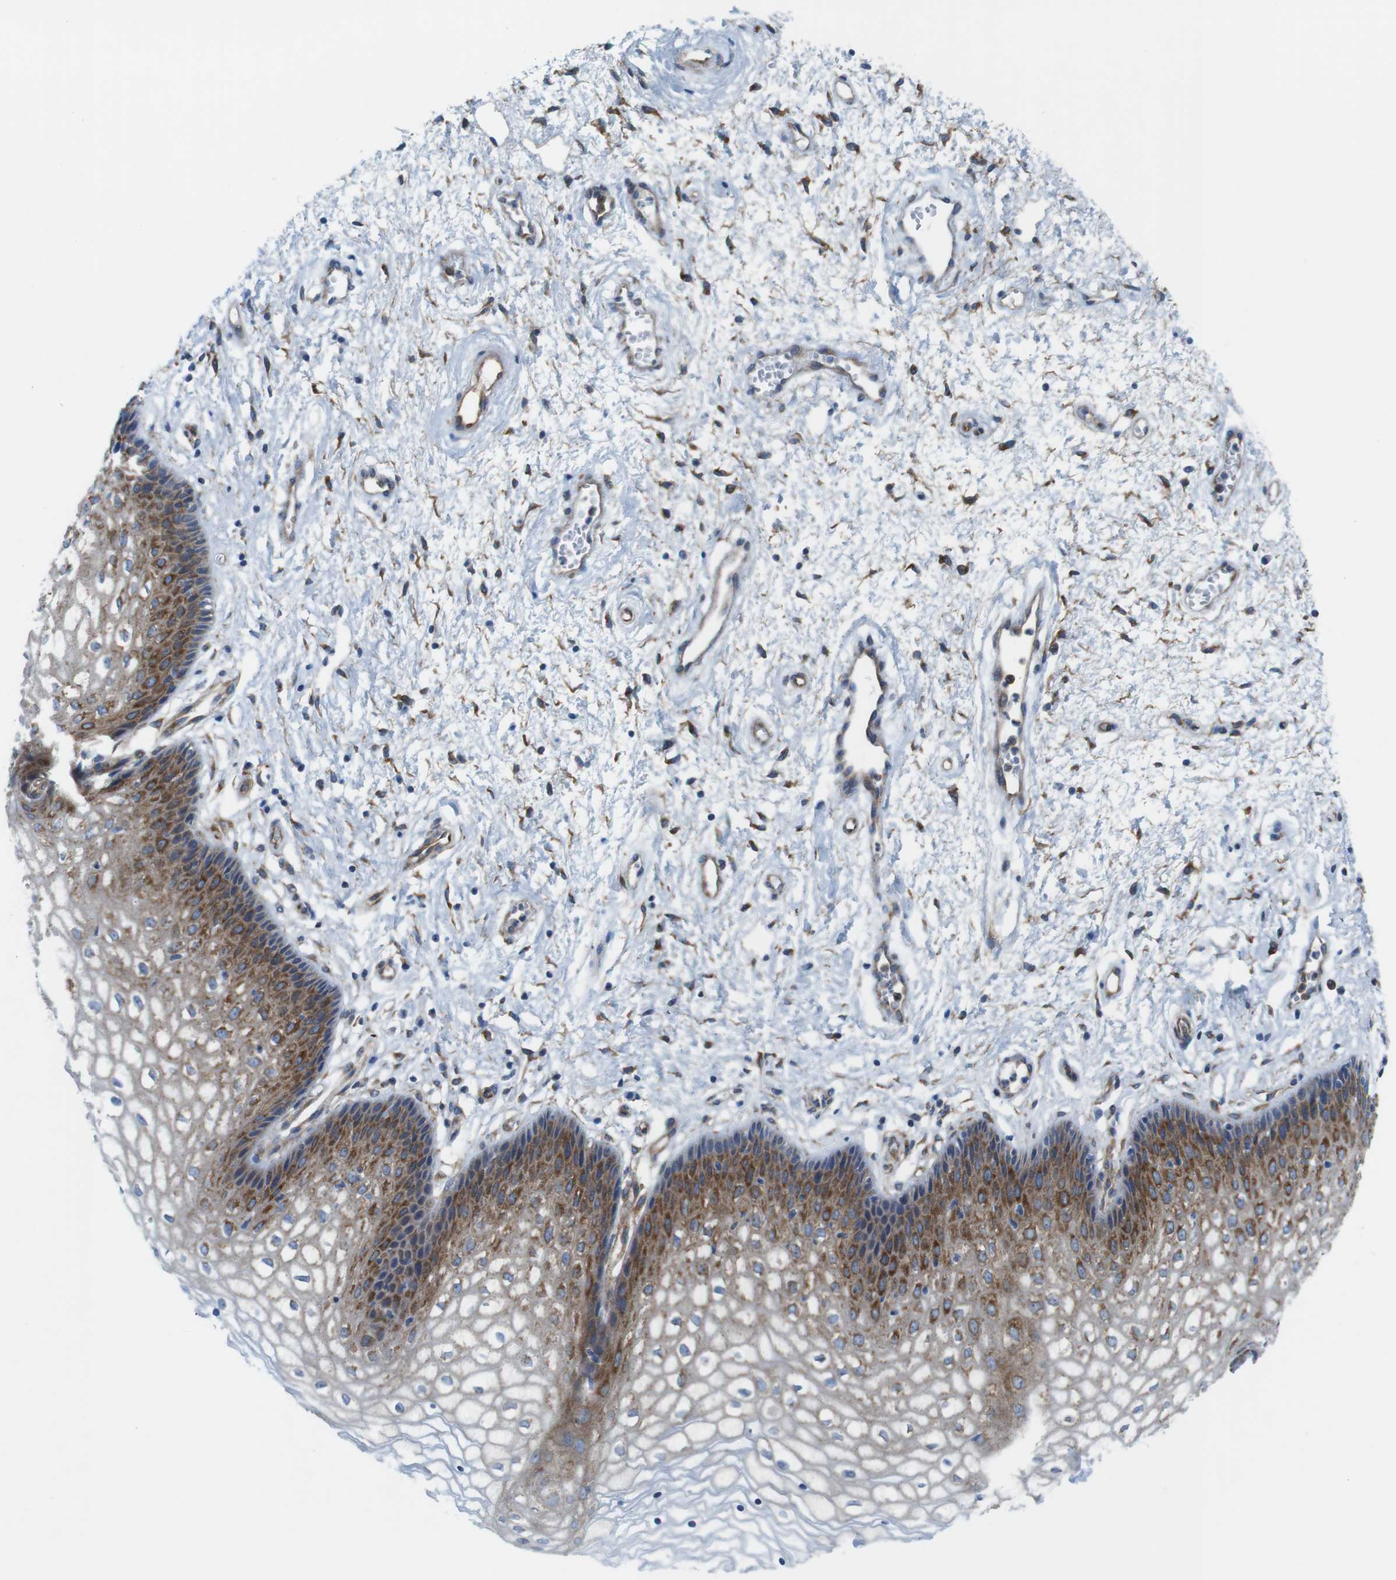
{"staining": {"intensity": "moderate", "quantity": ">75%", "location": "cytoplasmic/membranous"}, "tissue": "vagina", "cell_type": "Squamous epithelial cells", "image_type": "normal", "snomed": [{"axis": "morphology", "description": "Normal tissue, NOS"}, {"axis": "topography", "description": "Vagina"}], "caption": "Immunohistochemistry (IHC) (DAB) staining of normal human vagina shows moderate cytoplasmic/membranous protein staining in approximately >75% of squamous epithelial cells.", "gene": "DIAPH2", "patient": {"sex": "female", "age": 34}}